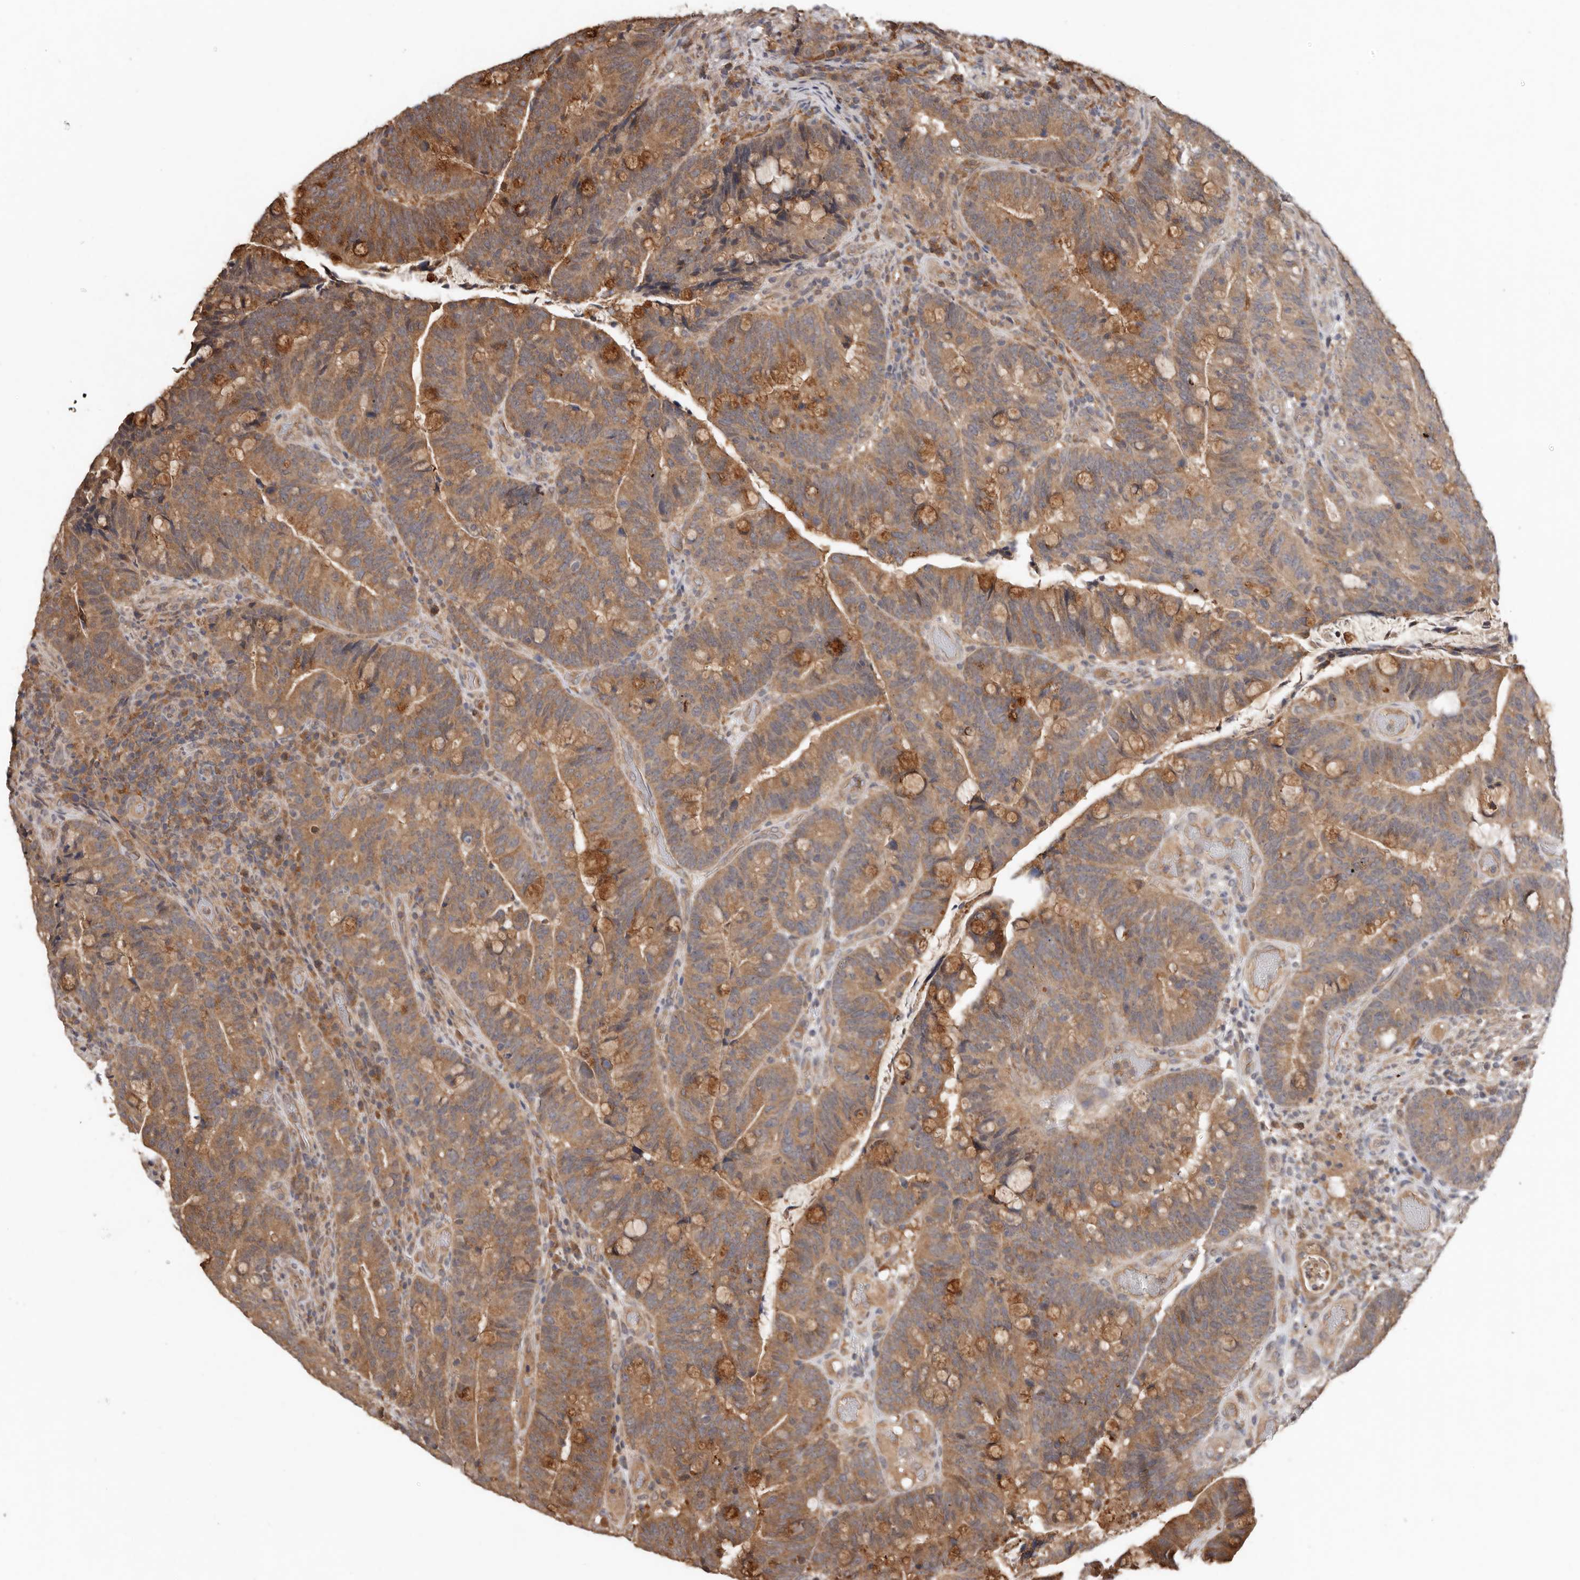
{"staining": {"intensity": "strong", "quantity": ">75%", "location": "cytoplasmic/membranous"}, "tissue": "colorectal cancer", "cell_type": "Tumor cells", "image_type": "cancer", "snomed": [{"axis": "morphology", "description": "Adenocarcinoma, NOS"}, {"axis": "topography", "description": "Colon"}], "caption": "Strong cytoplasmic/membranous positivity for a protein is present in approximately >75% of tumor cells of colorectal cancer (adenocarcinoma) using IHC.", "gene": "RSPO2", "patient": {"sex": "female", "age": 66}}